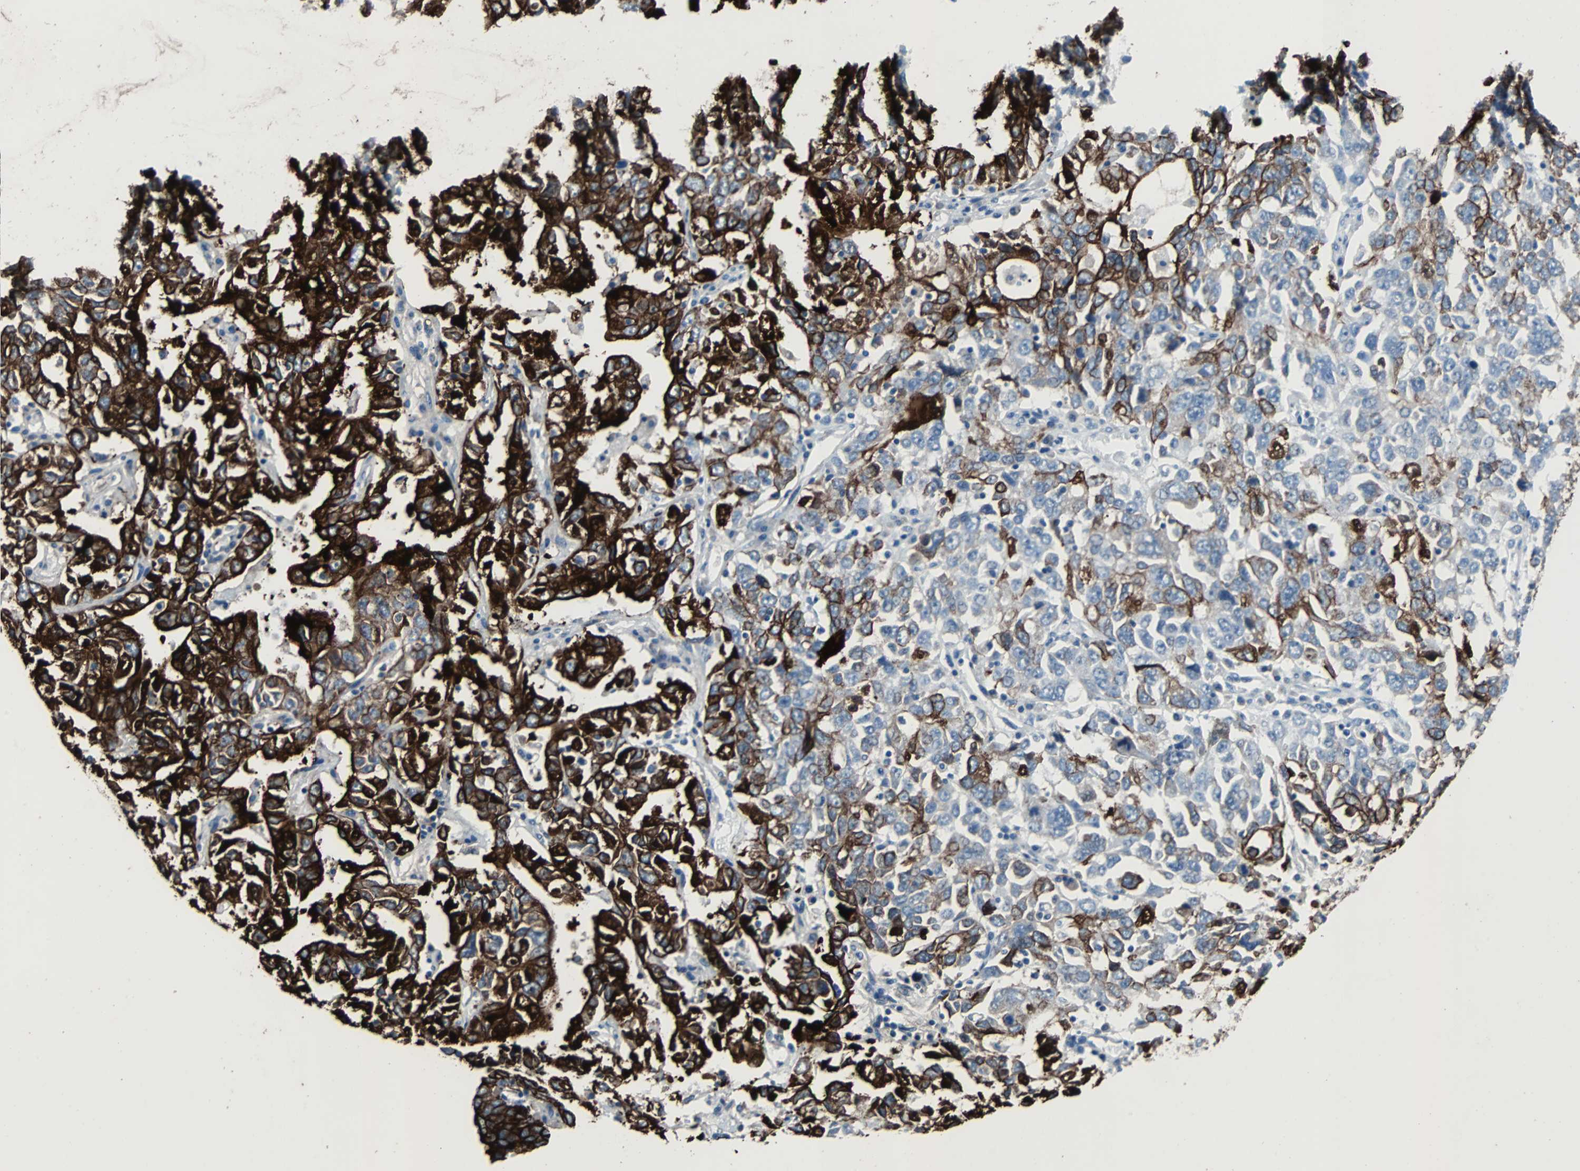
{"staining": {"intensity": "strong", "quantity": ">75%", "location": "cytoplasmic/membranous"}, "tissue": "ovarian cancer", "cell_type": "Tumor cells", "image_type": "cancer", "snomed": [{"axis": "morphology", "description": "Carcinoma, endometroid"}, {"axis": "topography", "description": "Ovary"}], "caption": "Tumor cells demonstrate high levels of strong cytoplasmic/membranous positivity in approximately >75% of cells in endometroid carcinoma (ovarian).", "gene": "KRT7", "patient": {"sex": "female", "age": 62}}